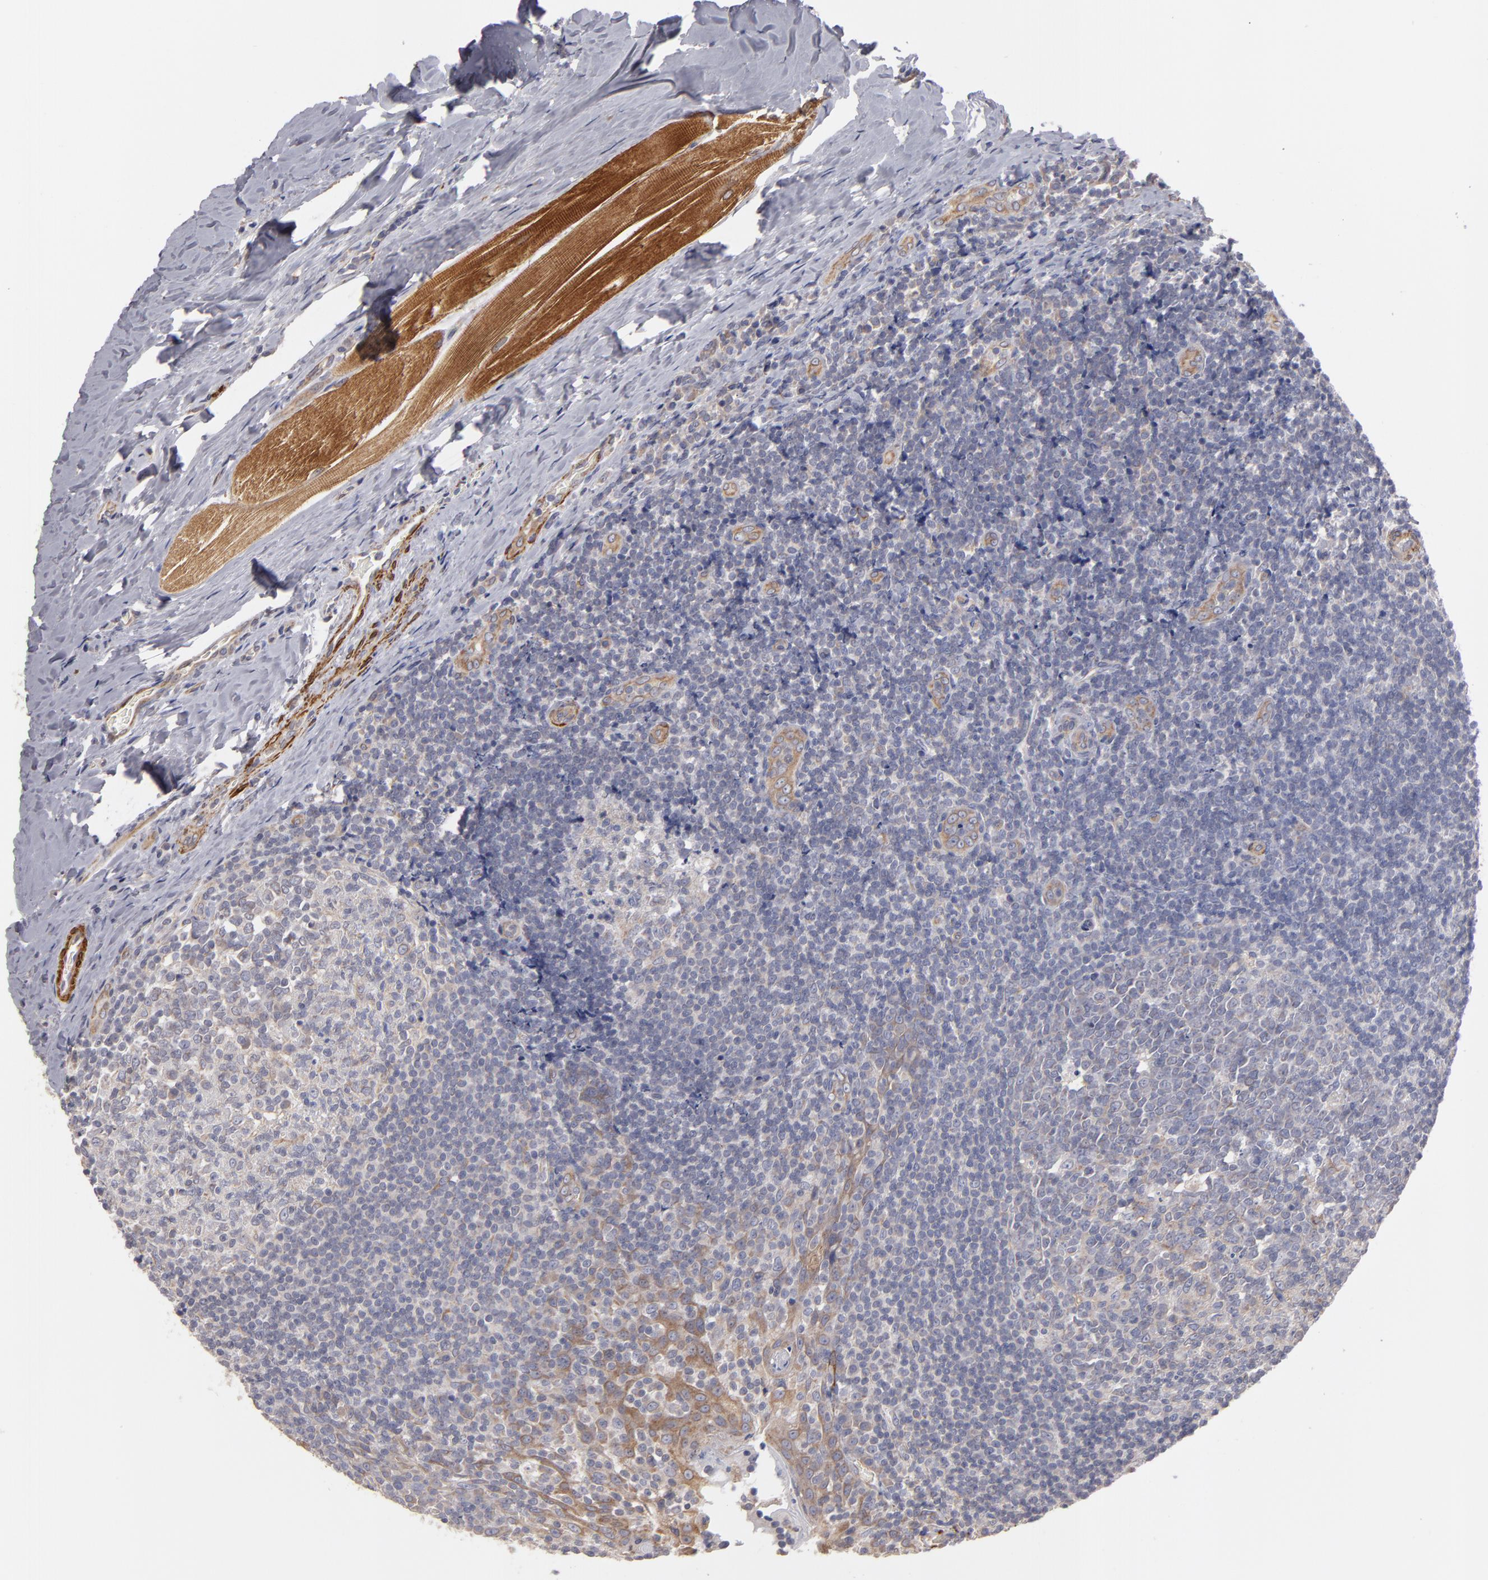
{"staining": {"intensity": "weak", "quantity": "<25%", "location": "cytoplasmic/membranous"}, "tissue": "tonsil", "cell_type": "Germinal center cells", "image_type": "normal", "snomed": [{"axis": "morphology", "description": "Normal tissue, NOS"}, {"axis": "topography", "description": "Tonsil"}], "caption": "Normal tonsil was stained to show a protein in brown. There is no significant expression in germinal center cells. The staining is performed using DAB (3,3'-diaminobenzidine) brown chromogen with nuclei counter-stained in using hematoxylin.", "gene": "SLMAP", "patient": {"sex": "male", "age": 31}}